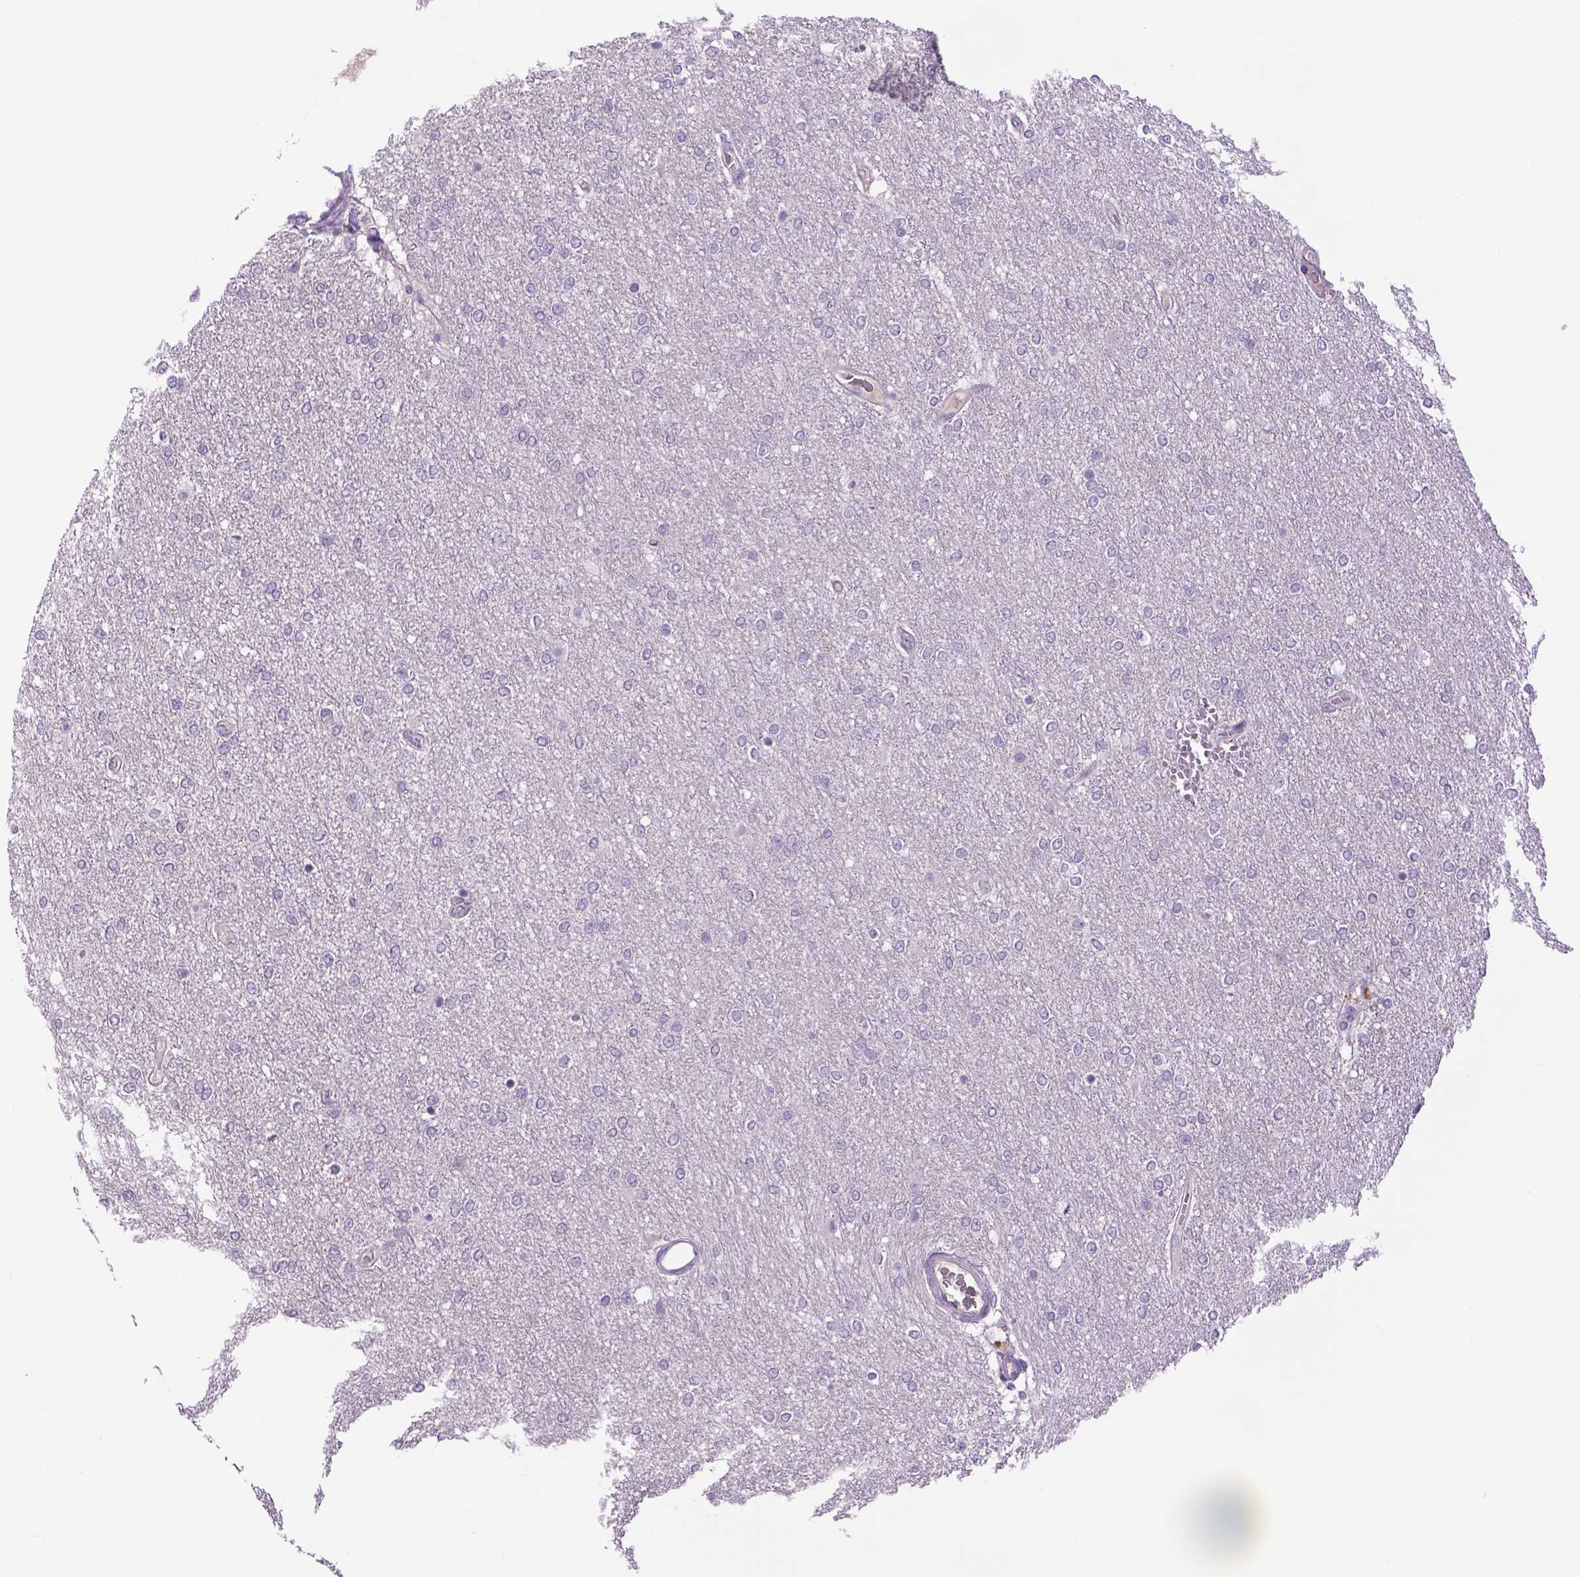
{"staining": {"intensity": "negative", "quantity": "none", "location": "none"}, "tissue": "glioma", "cell_type": "Tumor cells", "image_type": "cancer", "snomed": [{"axis": "morphology", "description": "Glioma, malignant, High grade"}, {"axis": "topography", "description": "Brain"}], "caption": "Glioma was stained to show a protein in brown. There is no significant staining in tumor cells.", "gene": "DBH", "patient": {"sex": "female", "age": 61}}